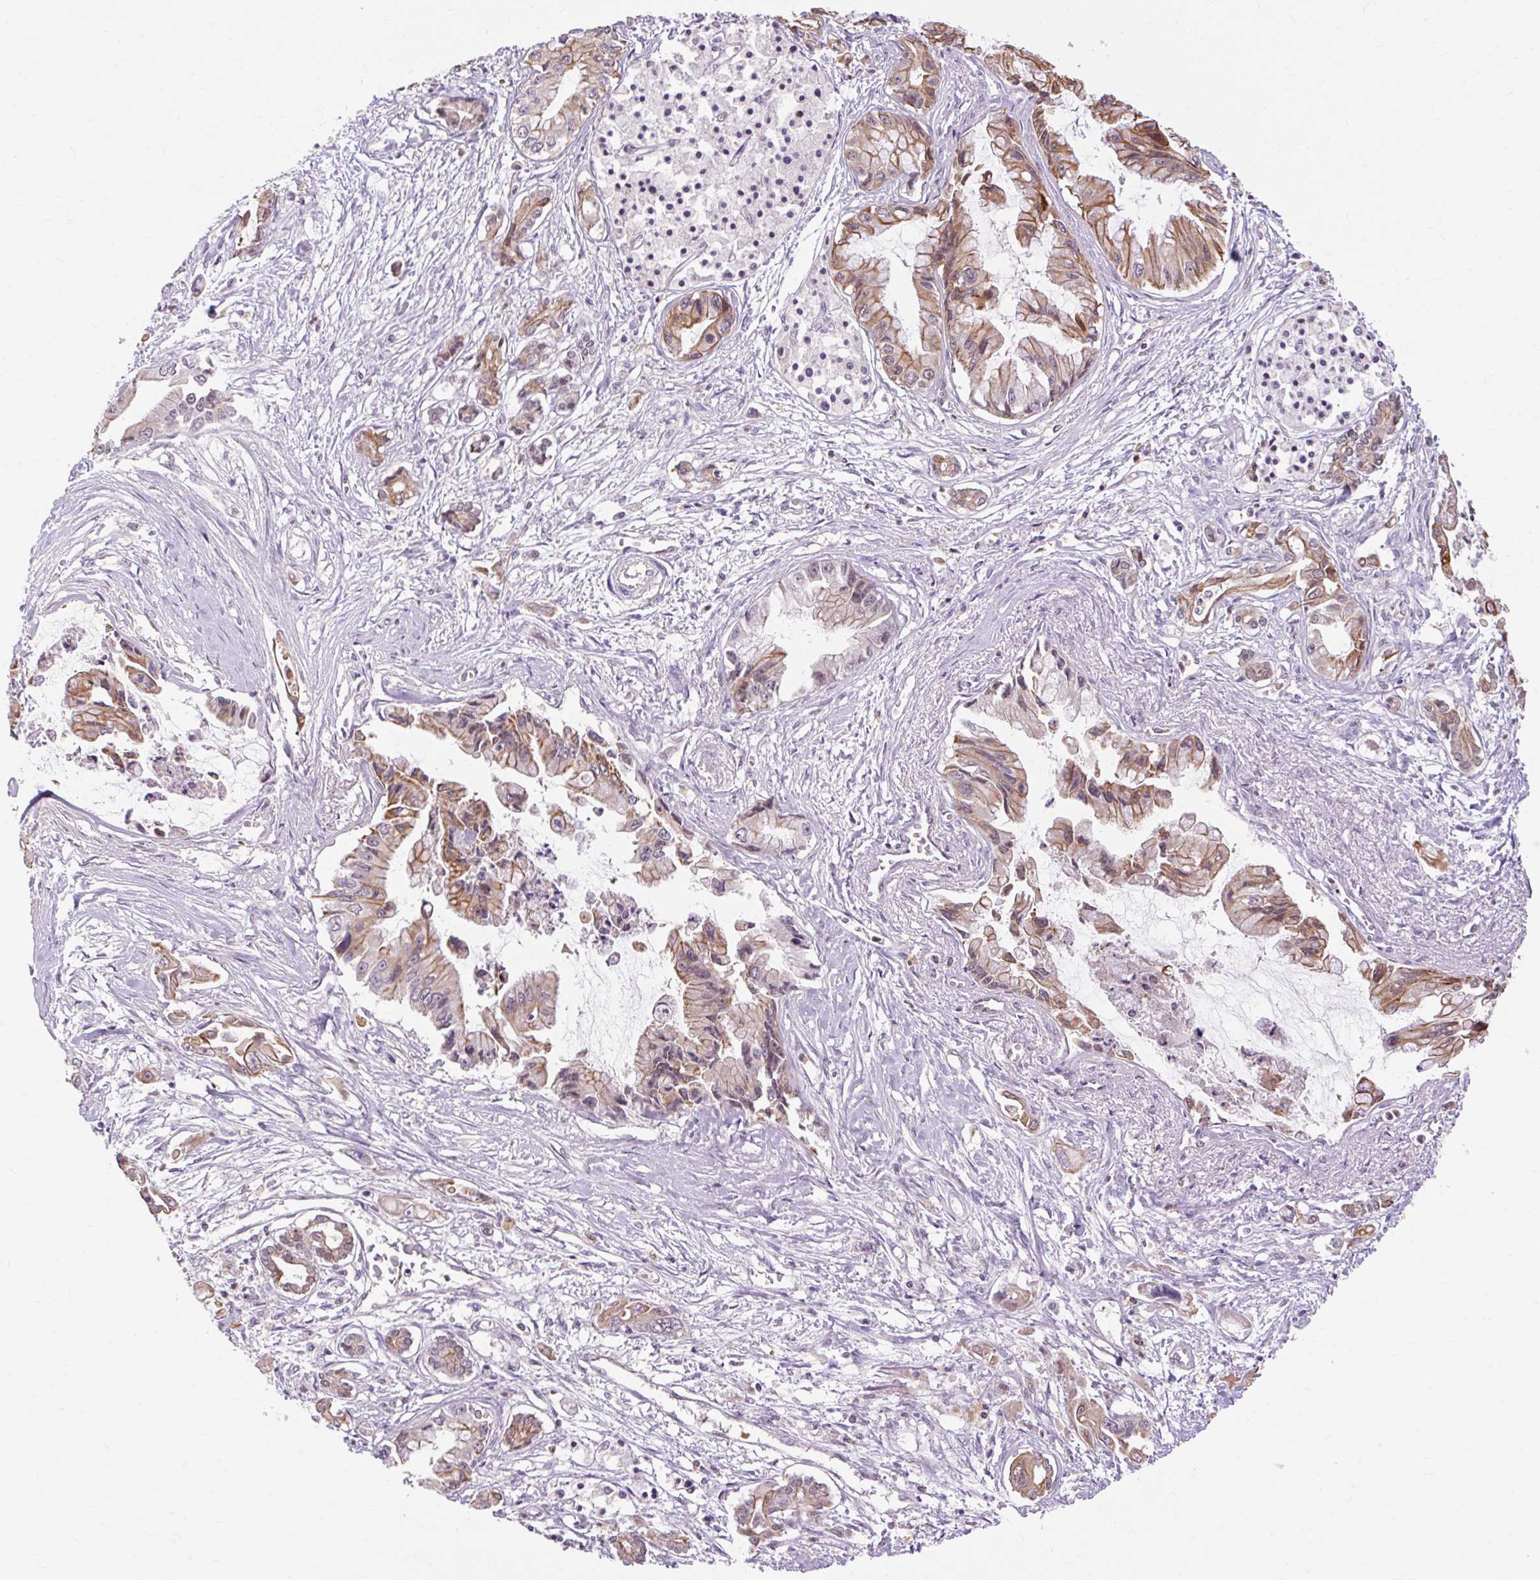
{"staining": {"intensity": "moderate", "quantity": ">75%", "location": "cytoplasmic/membranous,nuclear"}, "tissue": "pancreatic cancer", "cell_type": "Tumor cells", "image_type": "cancer", "snomed": [{"axis": "morphology", "description": "Adenocarcinoma, NOS"}, {"axis": "topography", "description": "Pancreas"}], "caption": "Moderate cytoplasmic/membranous and nuclear staining is appreciated in approximately >75% of tumor cells in adenocarcinoma (pancreatic).", "gene": "NPIPB12", "patient": {"sex": "male", "age": 84}}